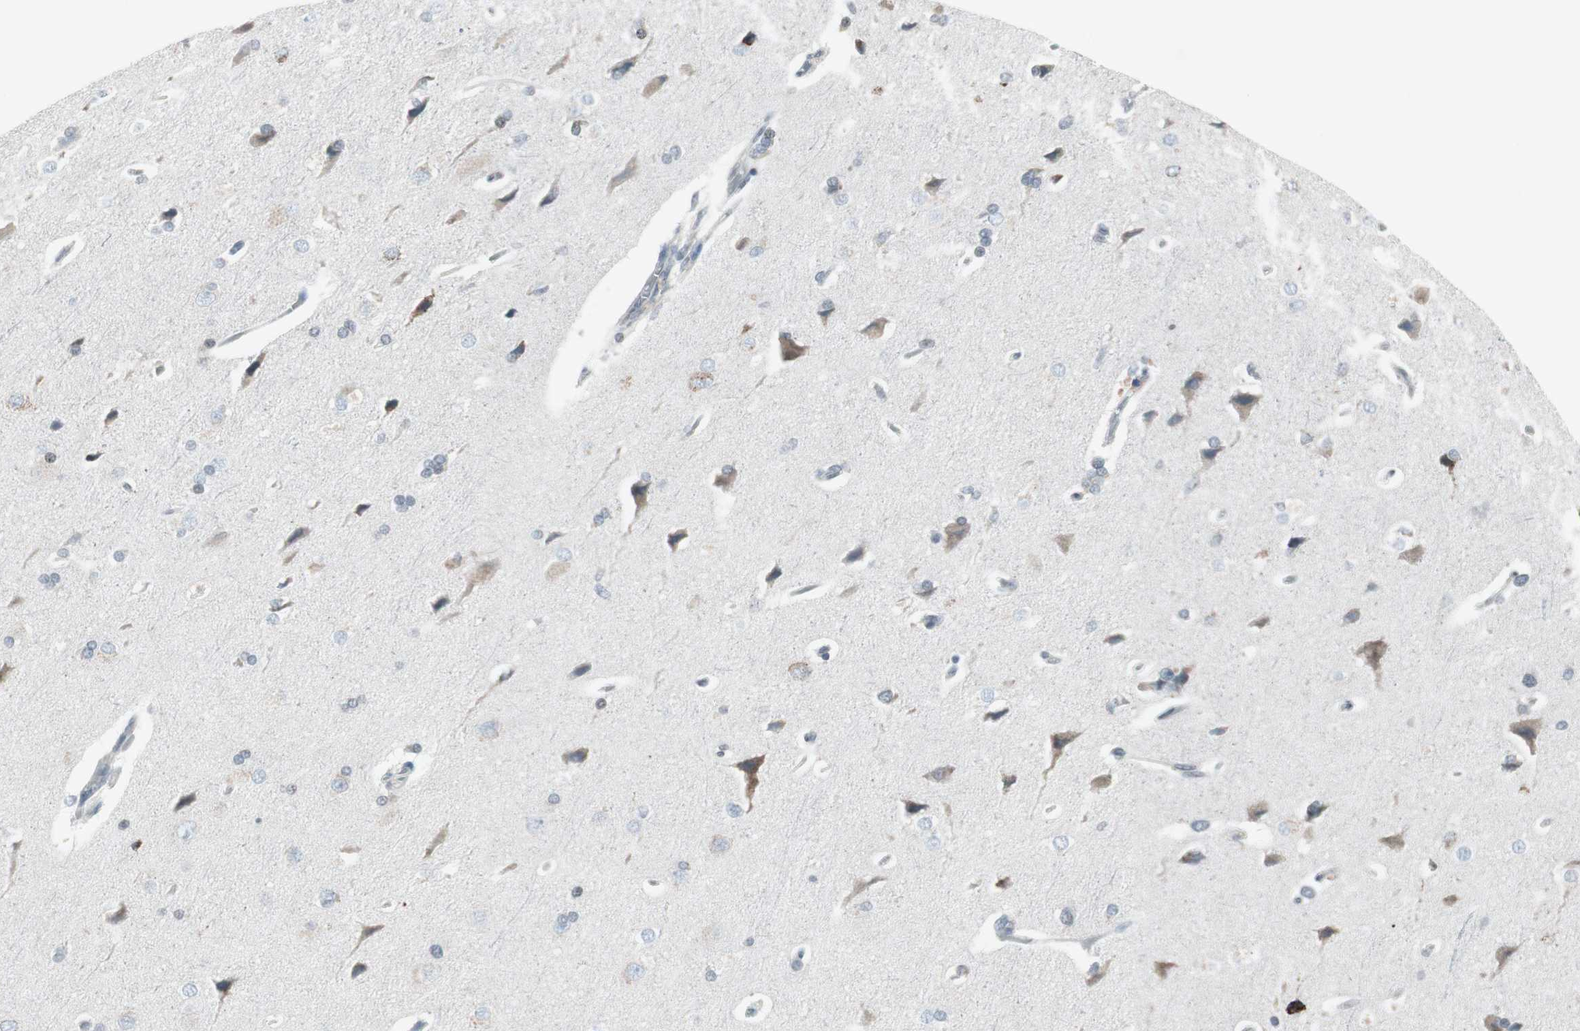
{"staining": {"intensity": "negative", "quantity": "none", "location": "none"}, "tissue": "cerebral cortex", "cell_type": "Endothelial cells", "image_type": "normal", "snomed": [{"axis": "morphology", "description": "Normal tissue, NOS"}, {"axis": "topography", "description": "Cerebral cortex"}], "caption": "IHC photomicrograph of benign human cerebral cortex stained for a protein (brown), which exhibits no staining in endothelial cells. The staining was performed using DAB (3,3'-diaminobenzidine) to visualize the protein expression in brown, while the nuclei were stained in blue with hematoxylin (Magnification: 20x).", "gene": "ARG2", "patient": {"sex": "male", "age": 62}}